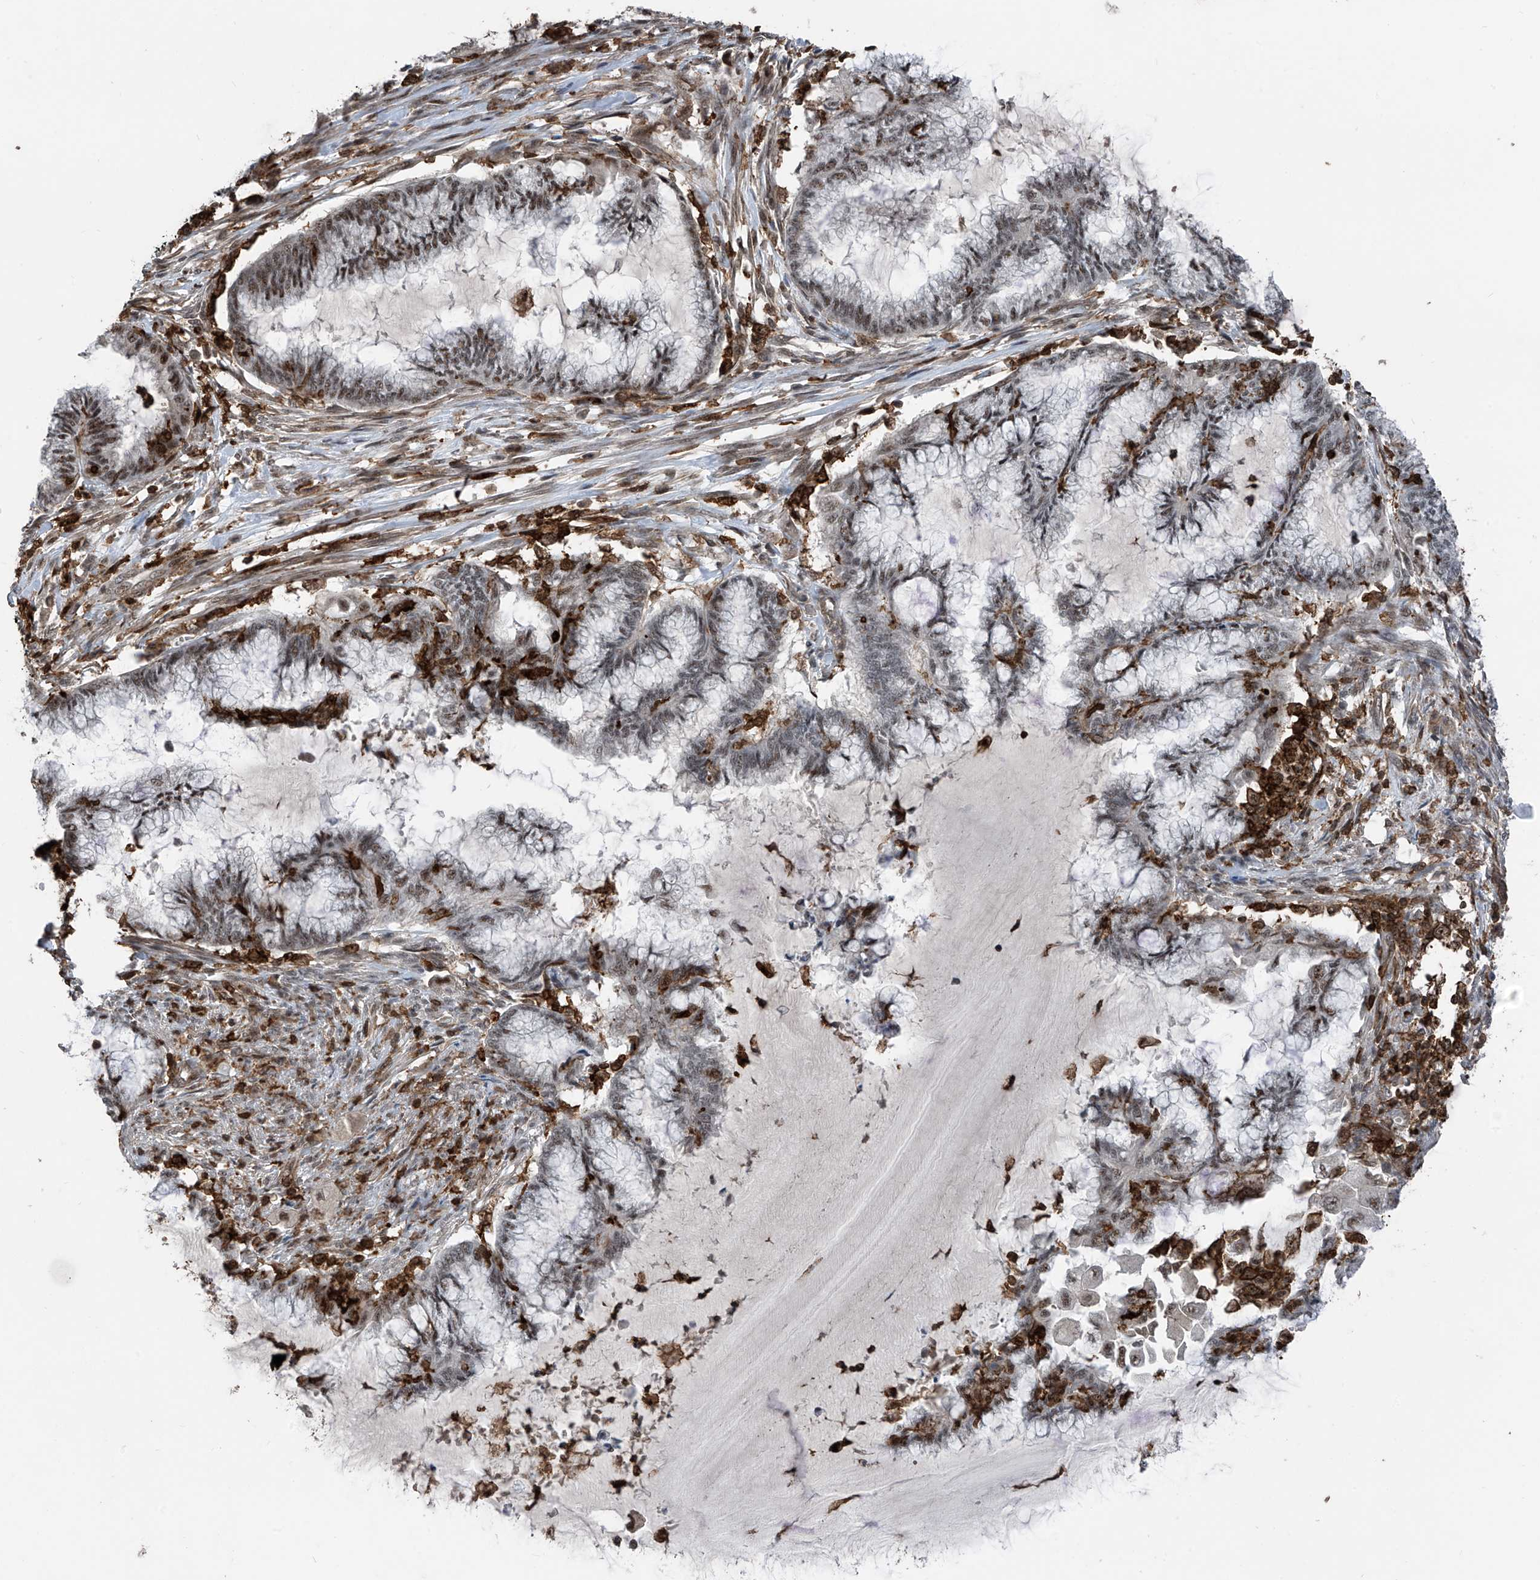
{"staining": {"intensity": "moderate", "quantity": "25%-75%", "location": "nuclear"}, "tissue": "endometrial cancer", "cell_type": "Tumor cells", "image_type": "cancer", "snomed": [{"axis": "morphology", "description": "Adenocarcinoma, NOS"}, {"axis": "topography", "description": "Endometrium"}], "caption": "Immunohistochemistry image of neoplastic tissue: adenocarcinoma (endometrial) stained using immunohistochemistry (IHC) demonstrates medium levels of moderate protein expression localized specifically in the nuclear of tumor cells, appearing as a nuclear brown color.", "gene": "MICAL1", "patient": {"sex": "female", "age": 86}}